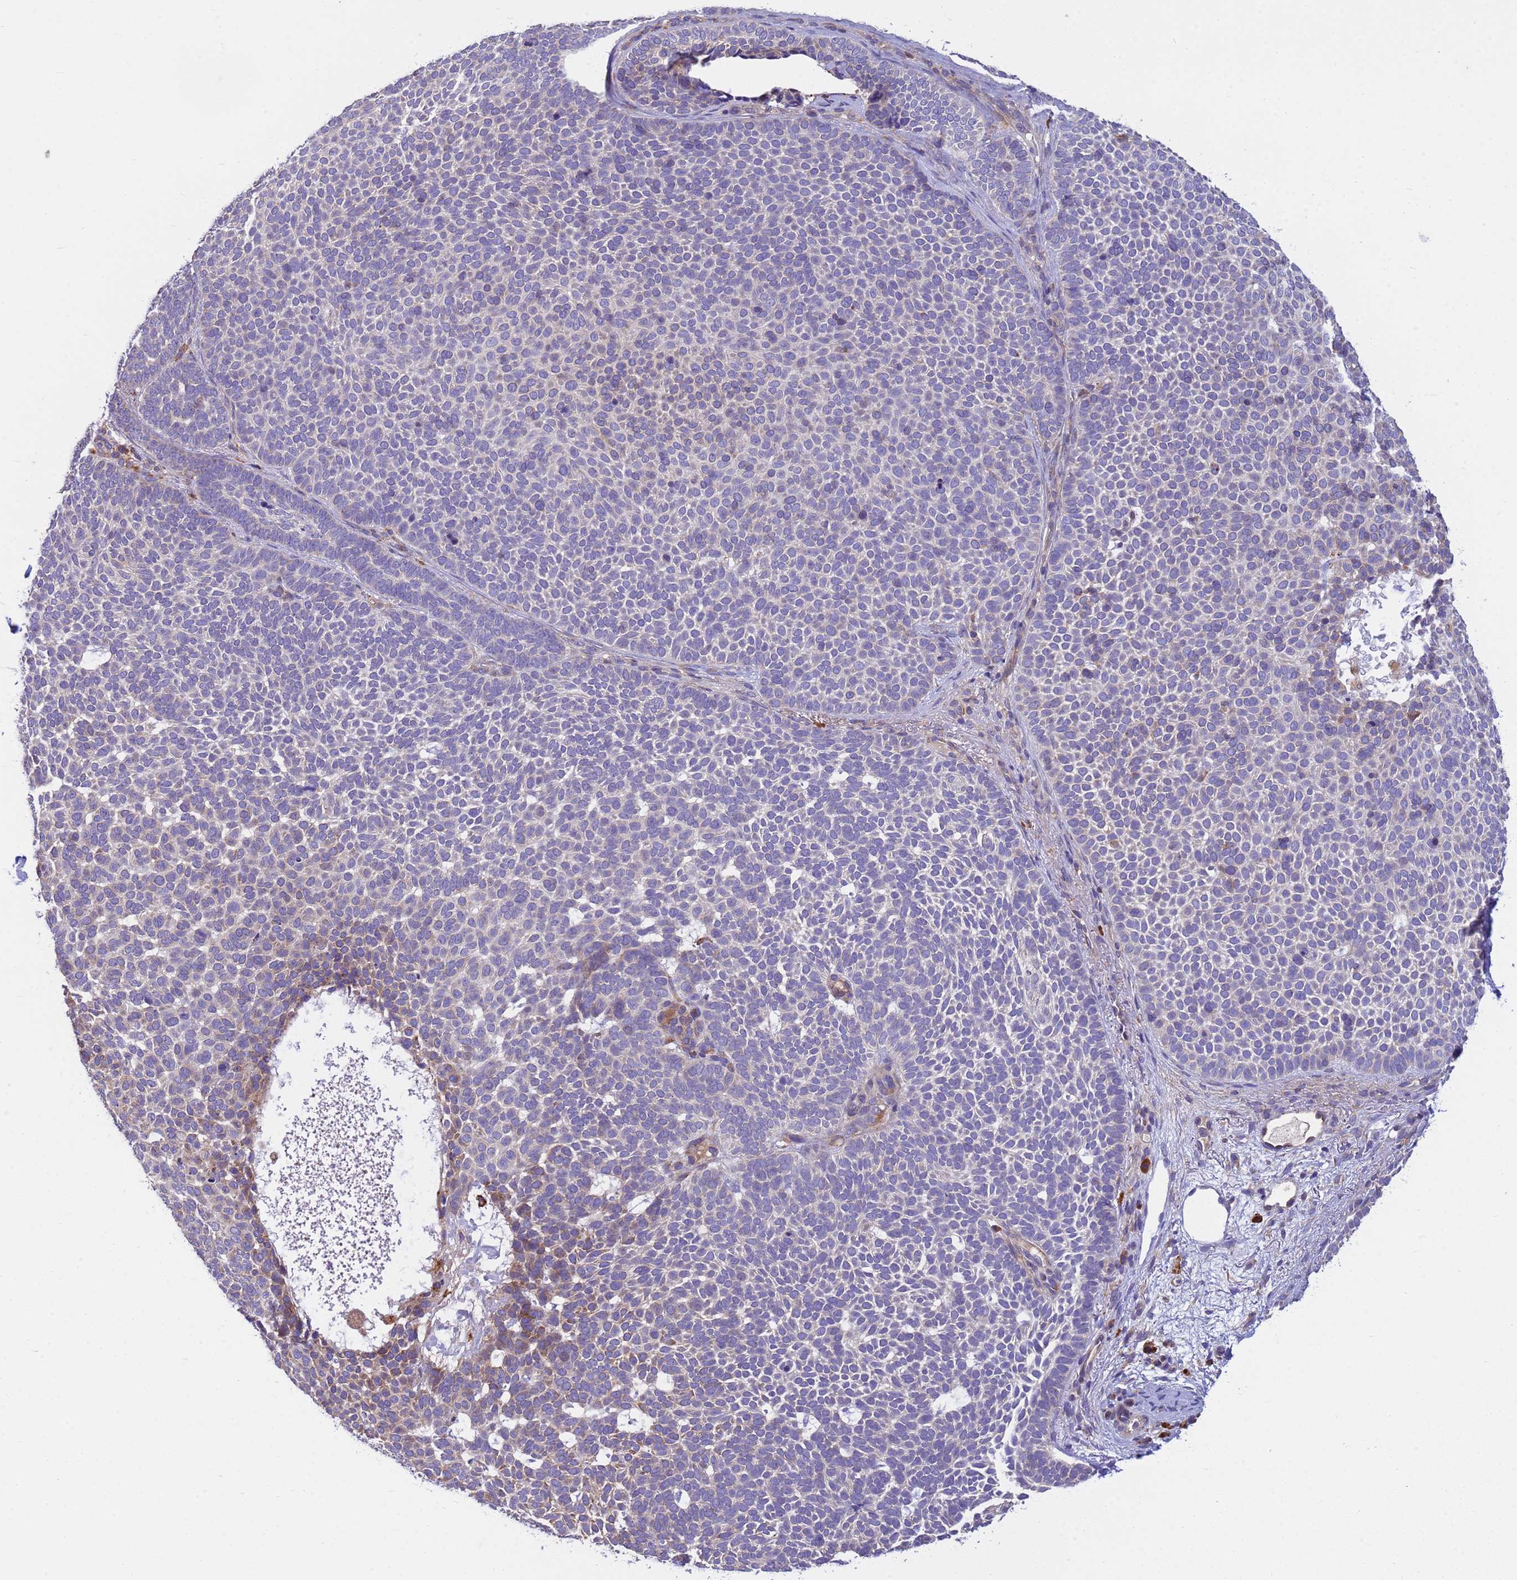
{"staining": {"intensity": "negative", "quantity": "none", "location": "none"}, "tissue": "skin cancer", "cell_type": "Tumor cells", "image_type": "cancer", "snomed": [{"axis": "morphology", "description": "Basal cell carcinoma"}, {"axis": "topography", "description": "Skin"}], "caption": "Basal cell carcinoma (skin) was stained to show a protein in brown. There is no significant staining in tumor cells.", "gene": "THAP5", "patient": {"sex": "female", "age": 77}}